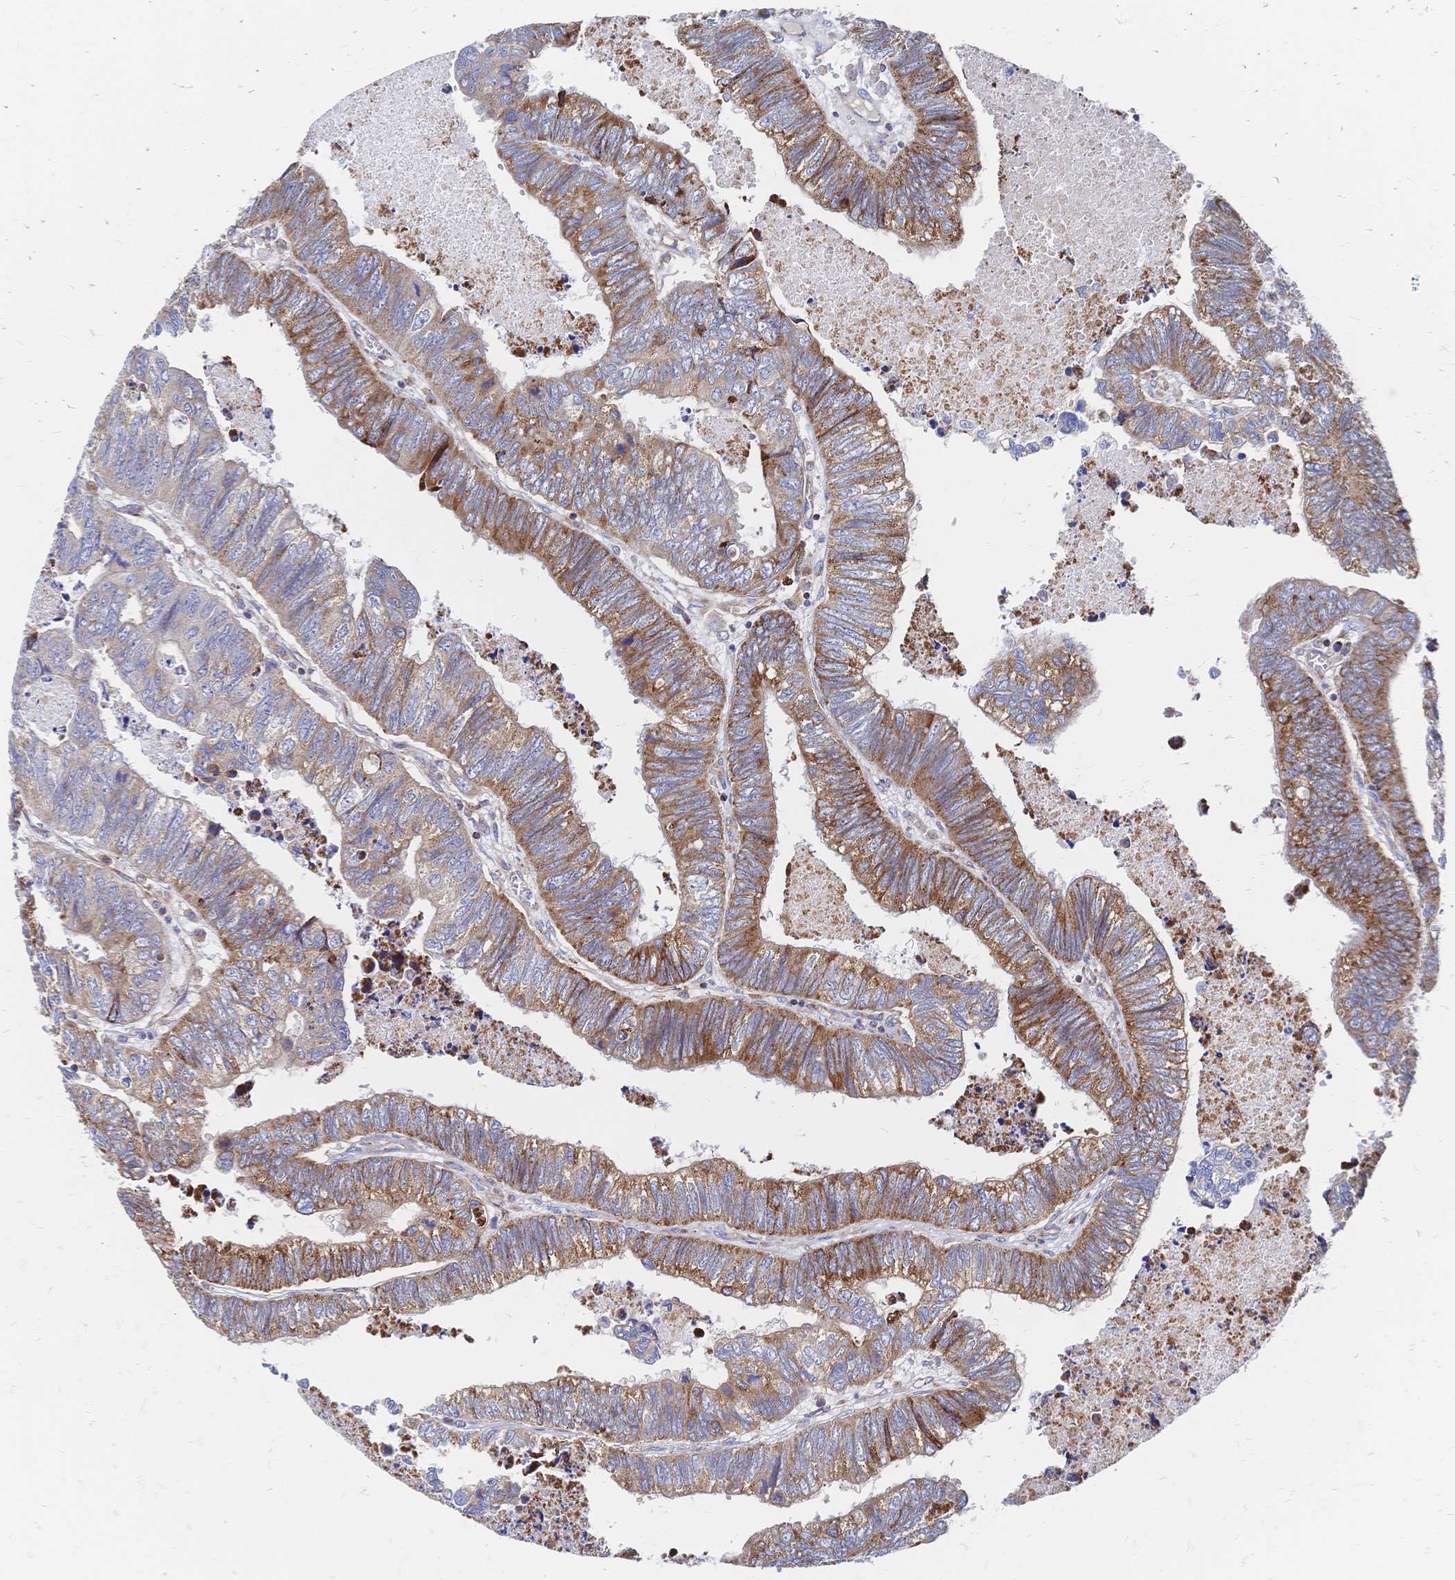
{"staining": {"intensity": "moderate", "quantity": ">75%", "location": "cytoplasmic/membranous"}, "tissue": "colorectal cancer", "cell_type": "Tumor cells", "image_type": "cancer", "snomed": [{"axis": "morphology", "description": "Adenocarcinoma, NOS"}, {"axis": "topography", "description": "Colon"}], "caption": "Adenocarcinoma (colorectal) was stained to show a protein in brown. There is medium levels of moderate cytoplasmic/membranous staining in about >75% of tumor cells. (DAB (3,3'-diaminobenzidine) IHC, brown staining for protein, blue staining for nuclei).", "gene": "SORBS1", "patient": {"sex": "male", "age": 62}}